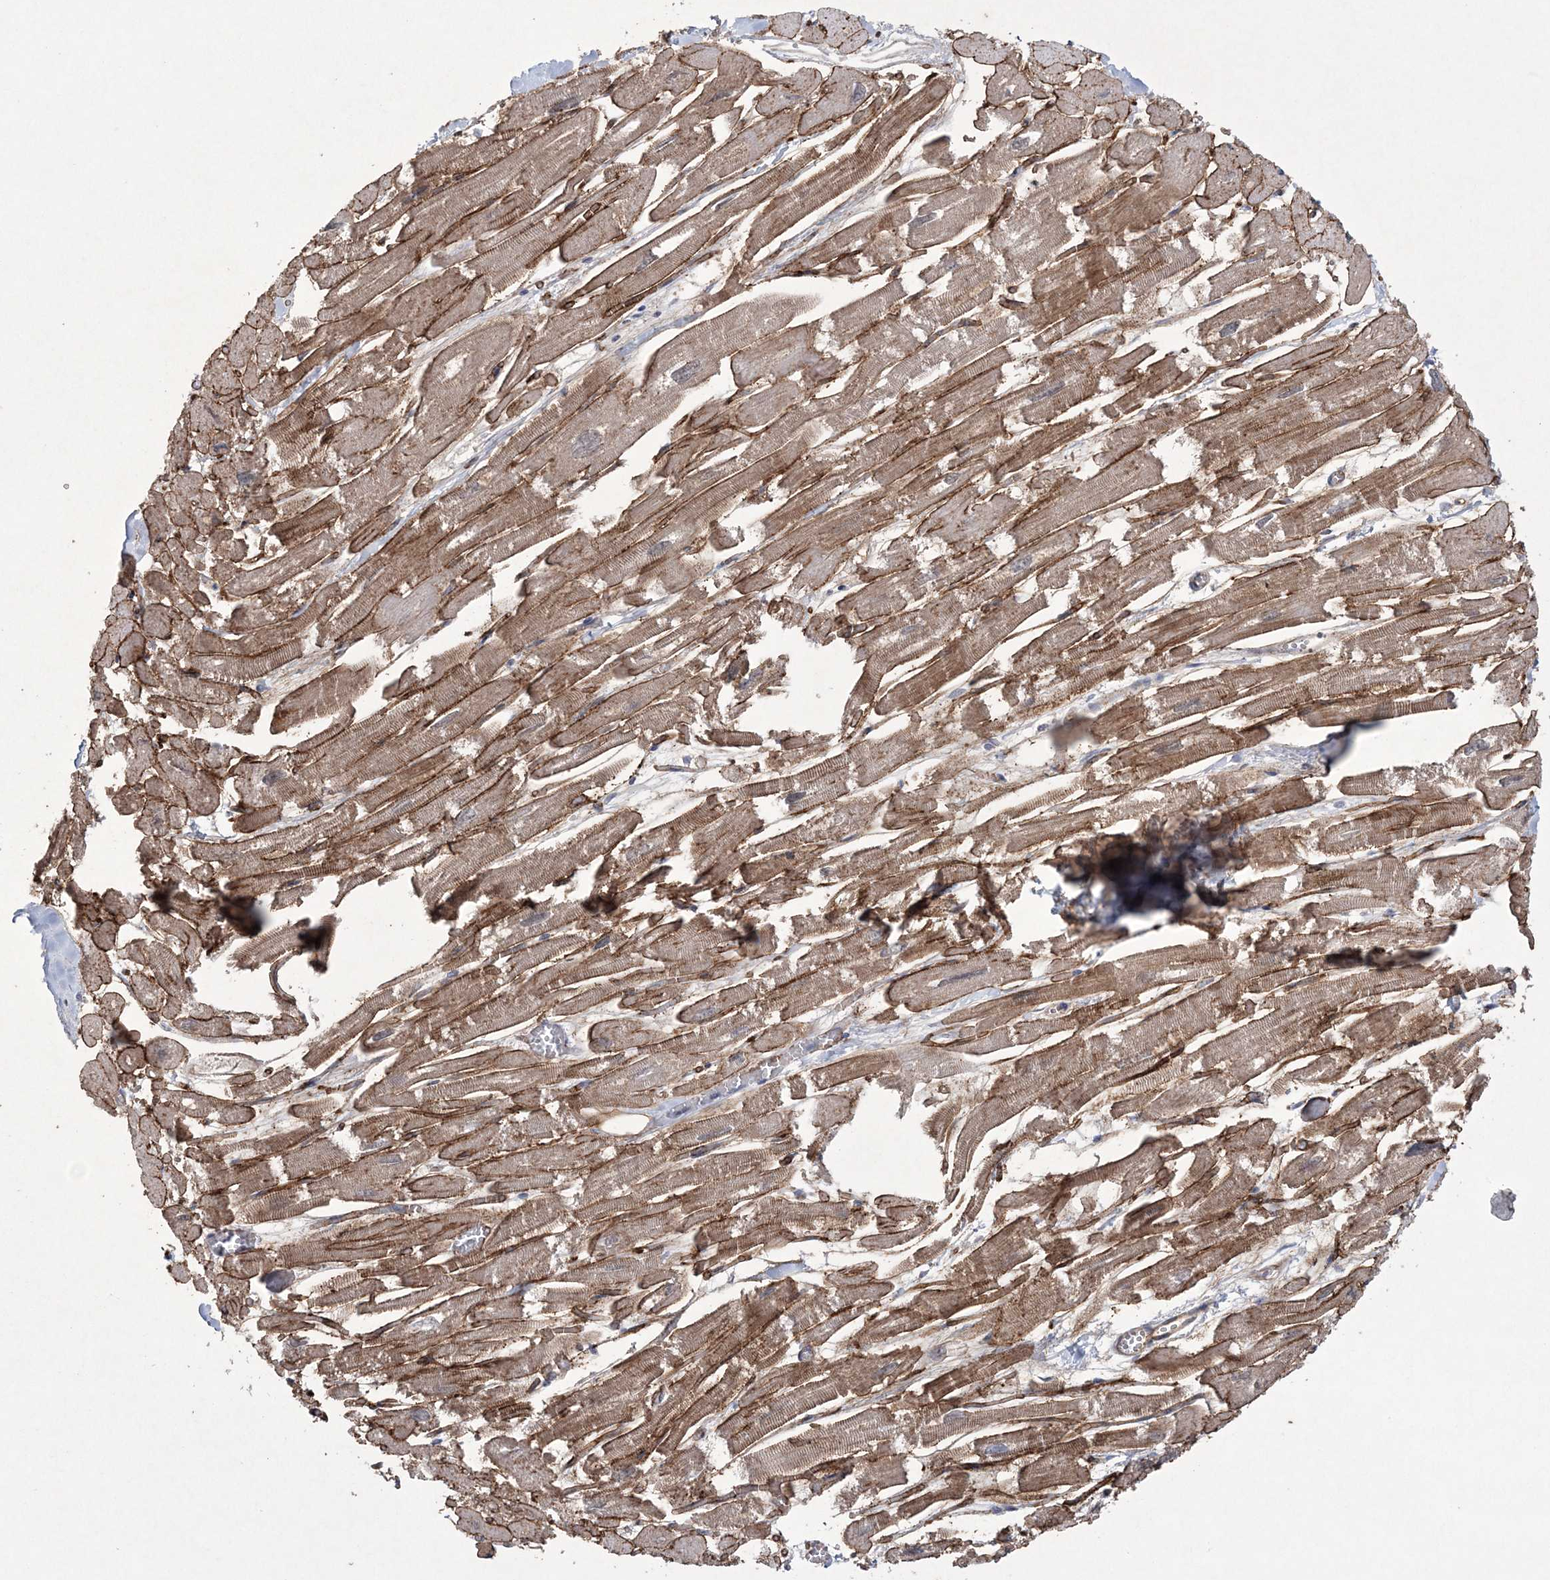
{"staining": {"intensity": "strong", "quantity": ">75%", "location": "cytoplasmic/membranous"}, "tissue": "heart muscle", "cell_type": "Cardiomyocytes", "image_type": "normal", "snomed": [{"axis": "morphology", "description": "Normal tissue, NOS"}, {"axis": "topography", "description": "Heart"}], "caption": "A micrograph showing strong cytoplasmic/membranous expression in approximately >75% of cardiomyocytes in unremarkable heart muscle, as visualized by brown immunohistochemical staining.", "gene": "DPCD", "patient": {"sex": "male", "age": 54}}